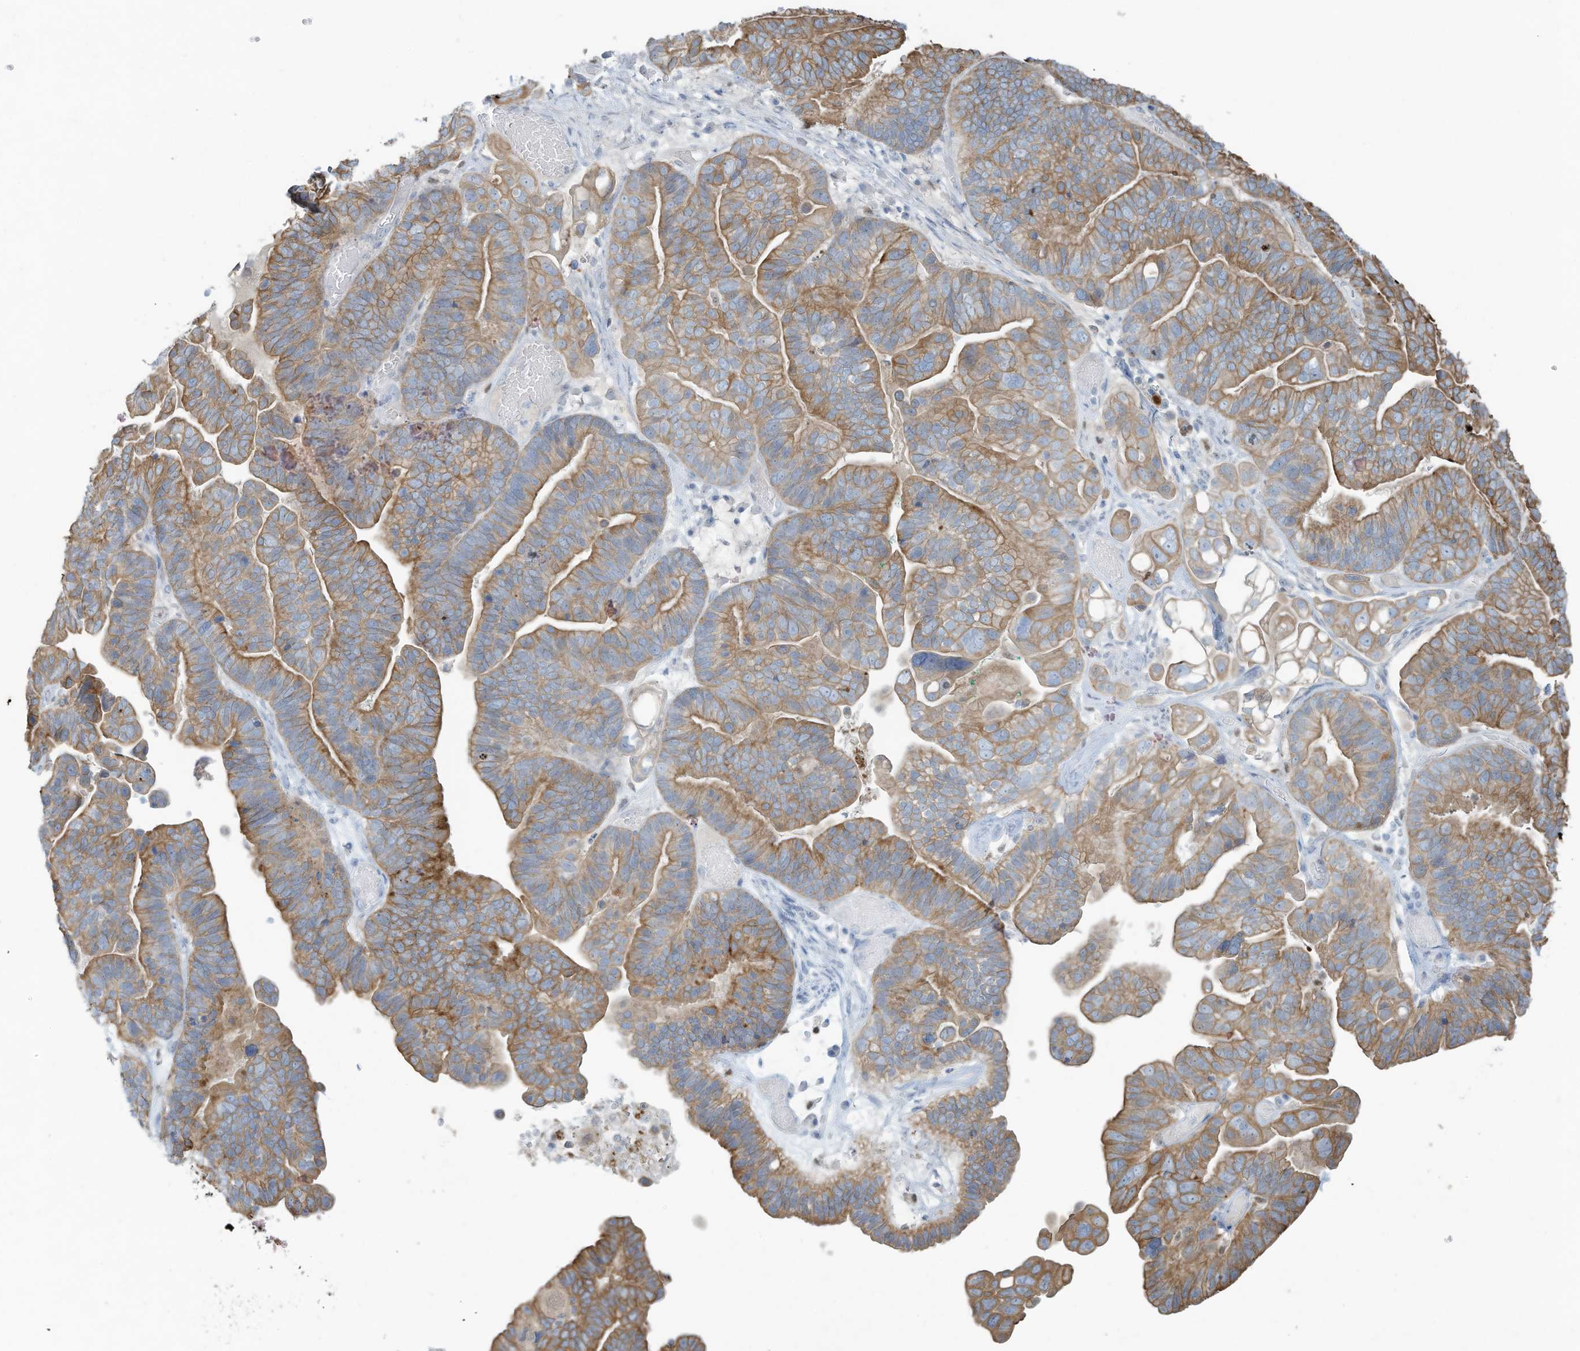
{"staining": {"intensity": "moderate", "quantity": ">75%", "location": "cytoplasmic/membranous"}, "tissue": "ovarian cancer", "cell_type": "Tumor cells", "image_type": "cancer", "snomed": [{"axis": "morphology", "description": "Cystadenocarcinoma, serous, NOS"}, {"axis": "topography", "description": "Ovary"}], "caption": "Protein analysis of ovarian cancer (serous cystadenocarcinoma) tissue reveals moderate cytoplasmic/membranous positivity in approximately >75% of tumor cells.", "gene": "TUBE1", "patient": {"sex": "female", "age": 56}}